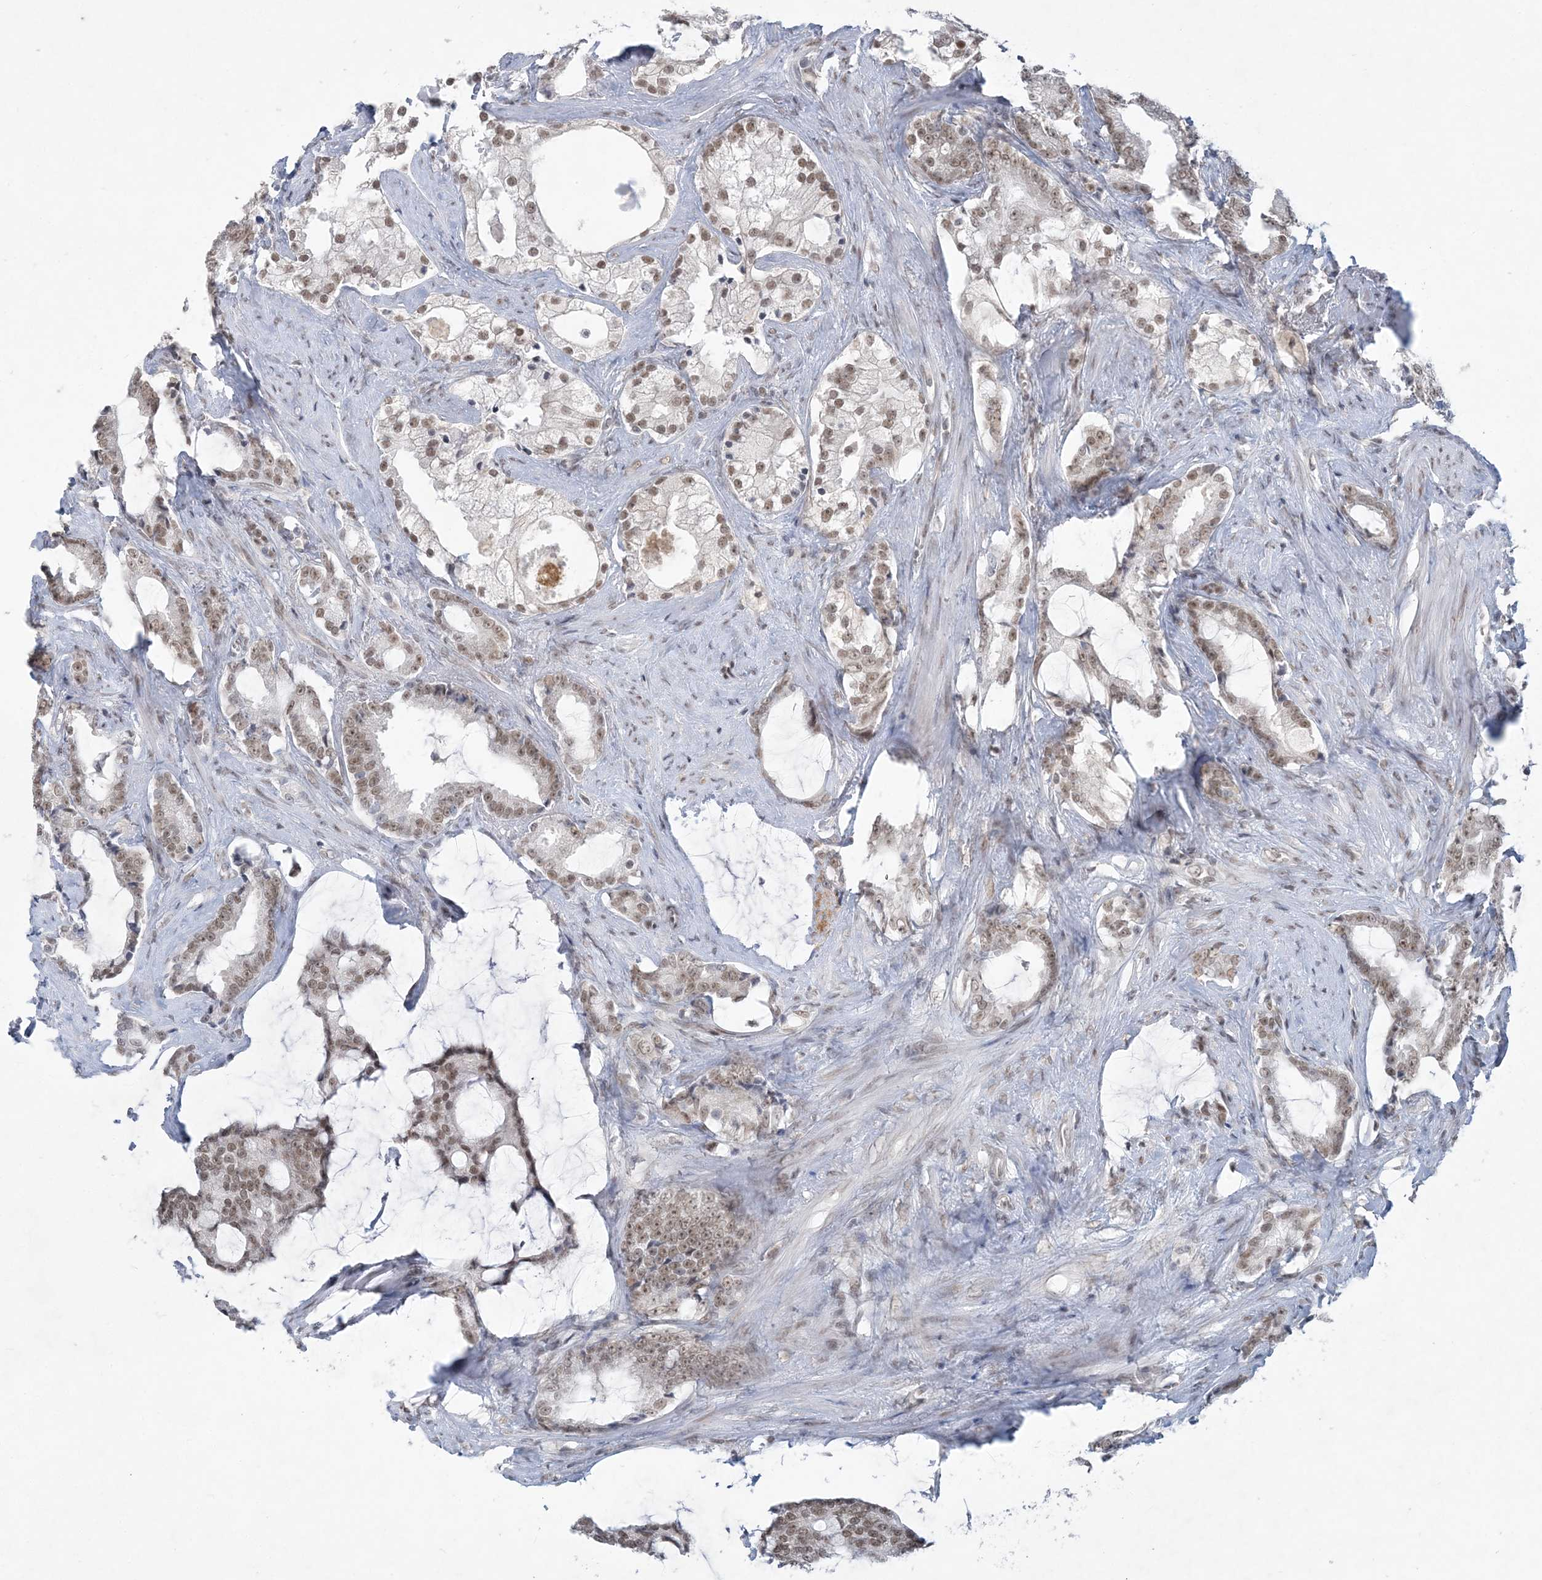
{"staining": {"intensity": "moderate", "quantity": ">75%", "location": "nuclear"}, "tissue": "prostate cancer", "cell_type": "Tumor cells", "image_type": "cancer", "snomed": [{"axis": "morphology", "description": "Adenocarcinoma, Low grade"}, {"axis": "topography", "description": "Prostate"}], "caption": "Moderate nuclear positivity is present in about >75% of tumor cells in prostate cancer (adenocarcinoma (low-grade)).", "gene": "KMT2D", "patient": {"sex": "male", "age": 58}}